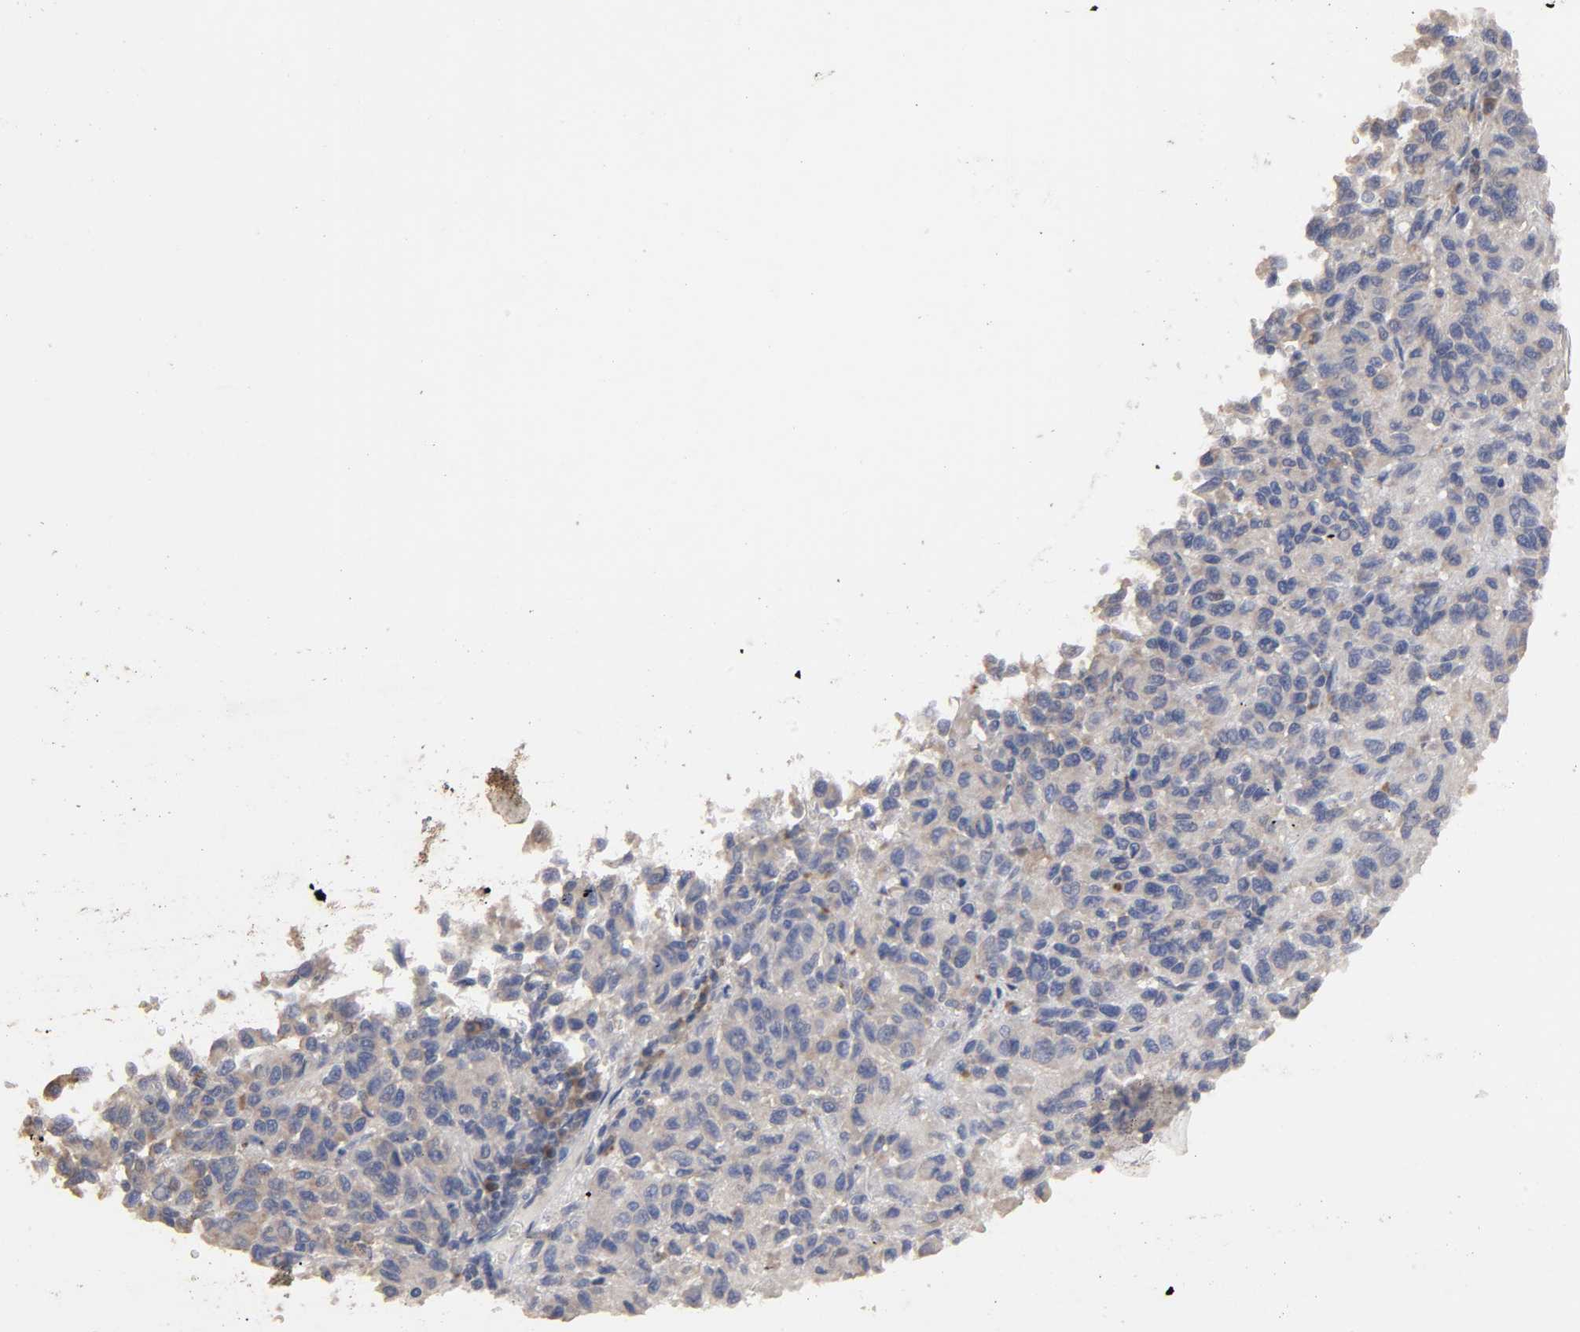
{"staining": {"intensity": "weak", "quantity": "25%-75%", "location": "cytoplasmic/membranous"}, "tissue": "melanoma", "cell_type": "Tumor cells", "image_type": "cancer", "snomed": [{"axis": "morphology", "description": "Malignant melanoma, Metastatic site"}, {"axis": "topography", "description": "Lung"}], "caption": "A micrograph of melanoma stained for a protein shows weak cytoplasmic/membranous brown staining in tumor cells. Using DAB (brown) and hematoxylin (blue) stains, captured at high magnification using brightfield microscopy.", "gene": "EIF4G2", "patient": {"sex": "male", "age": 64}}